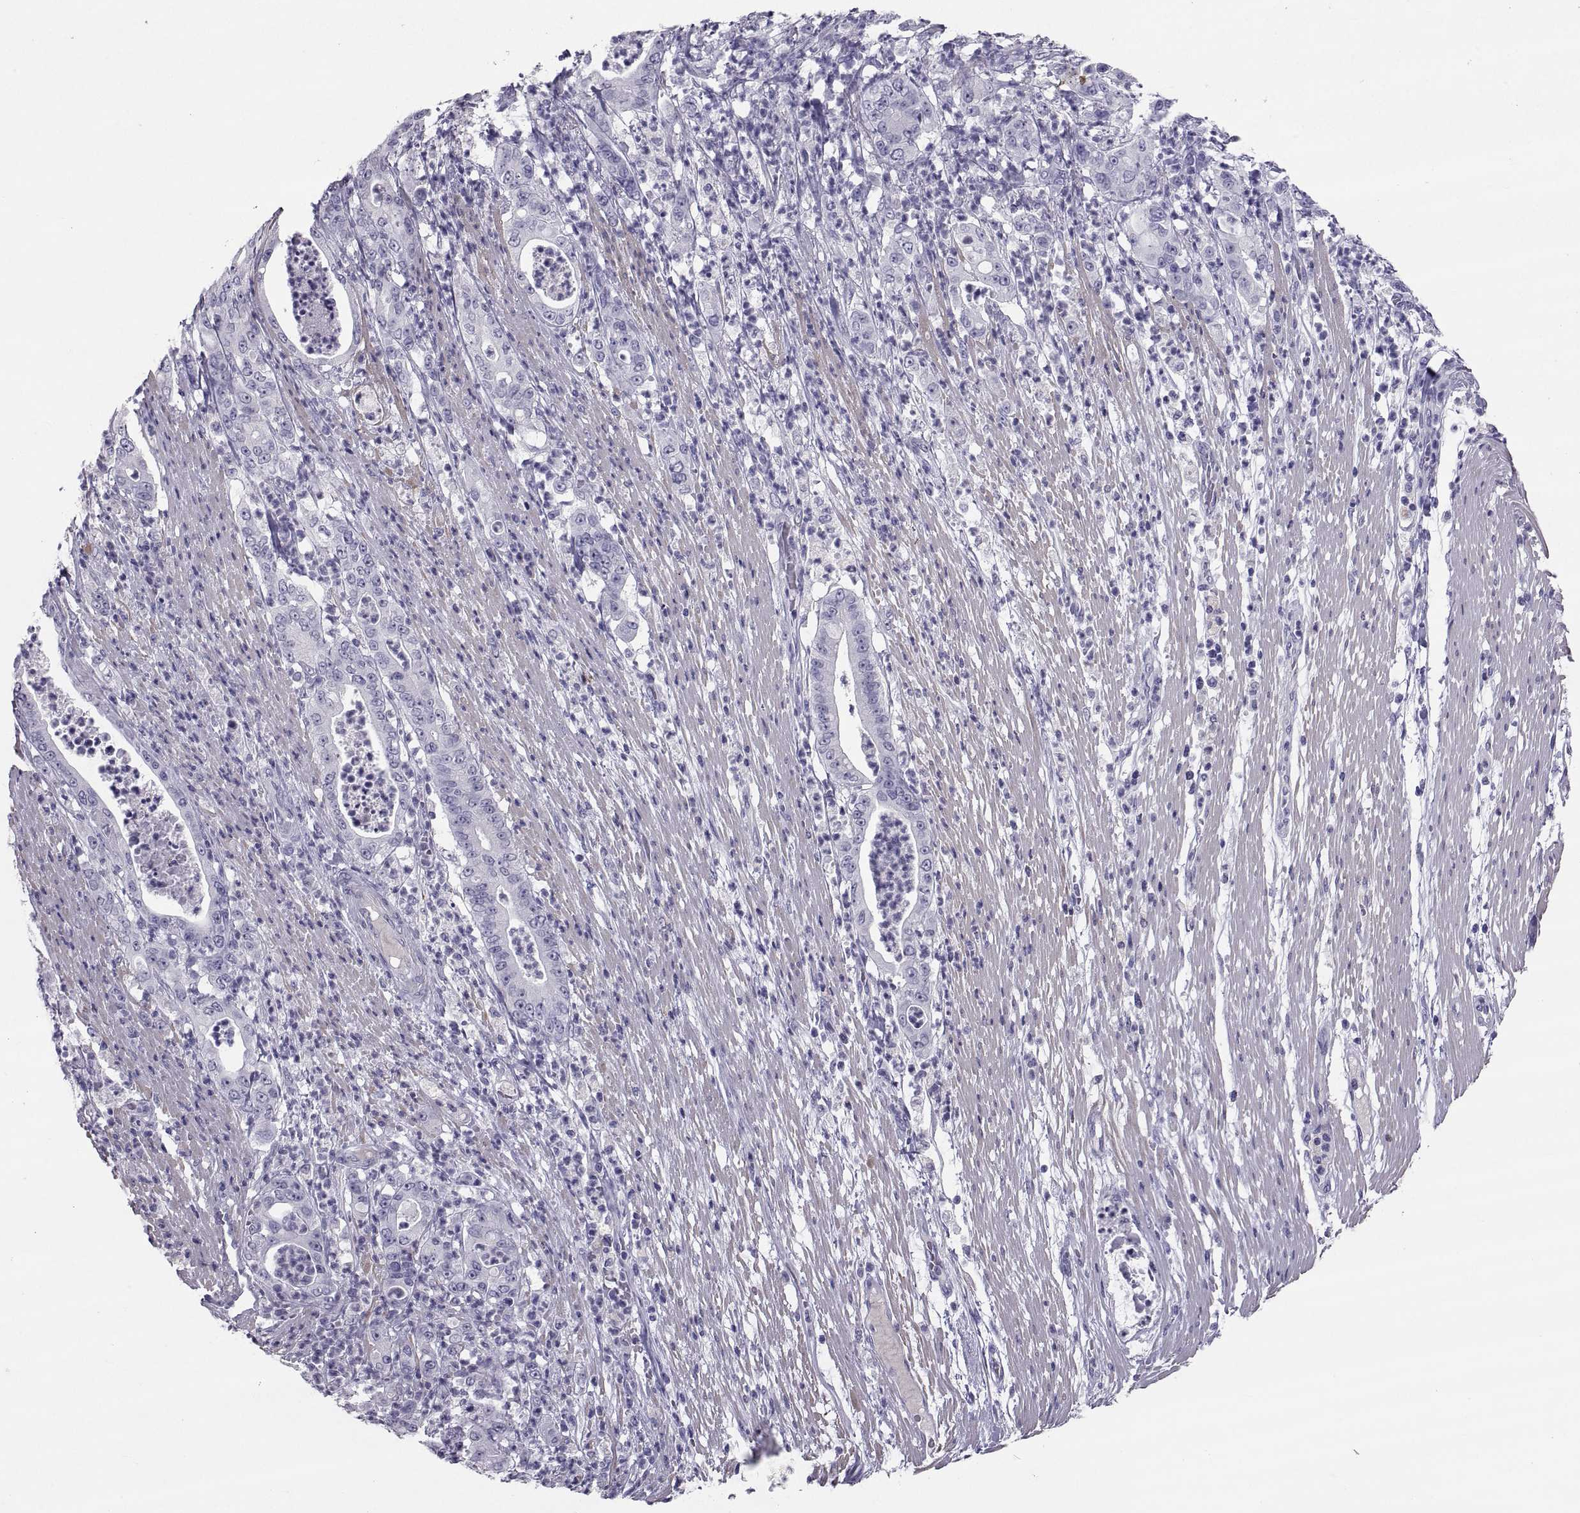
{"staining": {"intensity": "negative", "quantity": "none", "location": "none"}, "tissue": "pancreatic cancer", "cell_type": "Tumor cells", "image_type": "cancer", "snomed": [{"axis": "morphology", "description": "Adenocarcinoma, NOS"}, {"axis": "topography", "description": "Pancreas"}], "caption": "Immunohistochemistry histopathology image of pancreatic adenocarcinoma stained for a protein (brown), which displays no expression in tumor cells.", "gene": "IGSF1", "patient": {"sex": "male", "age": 71}}